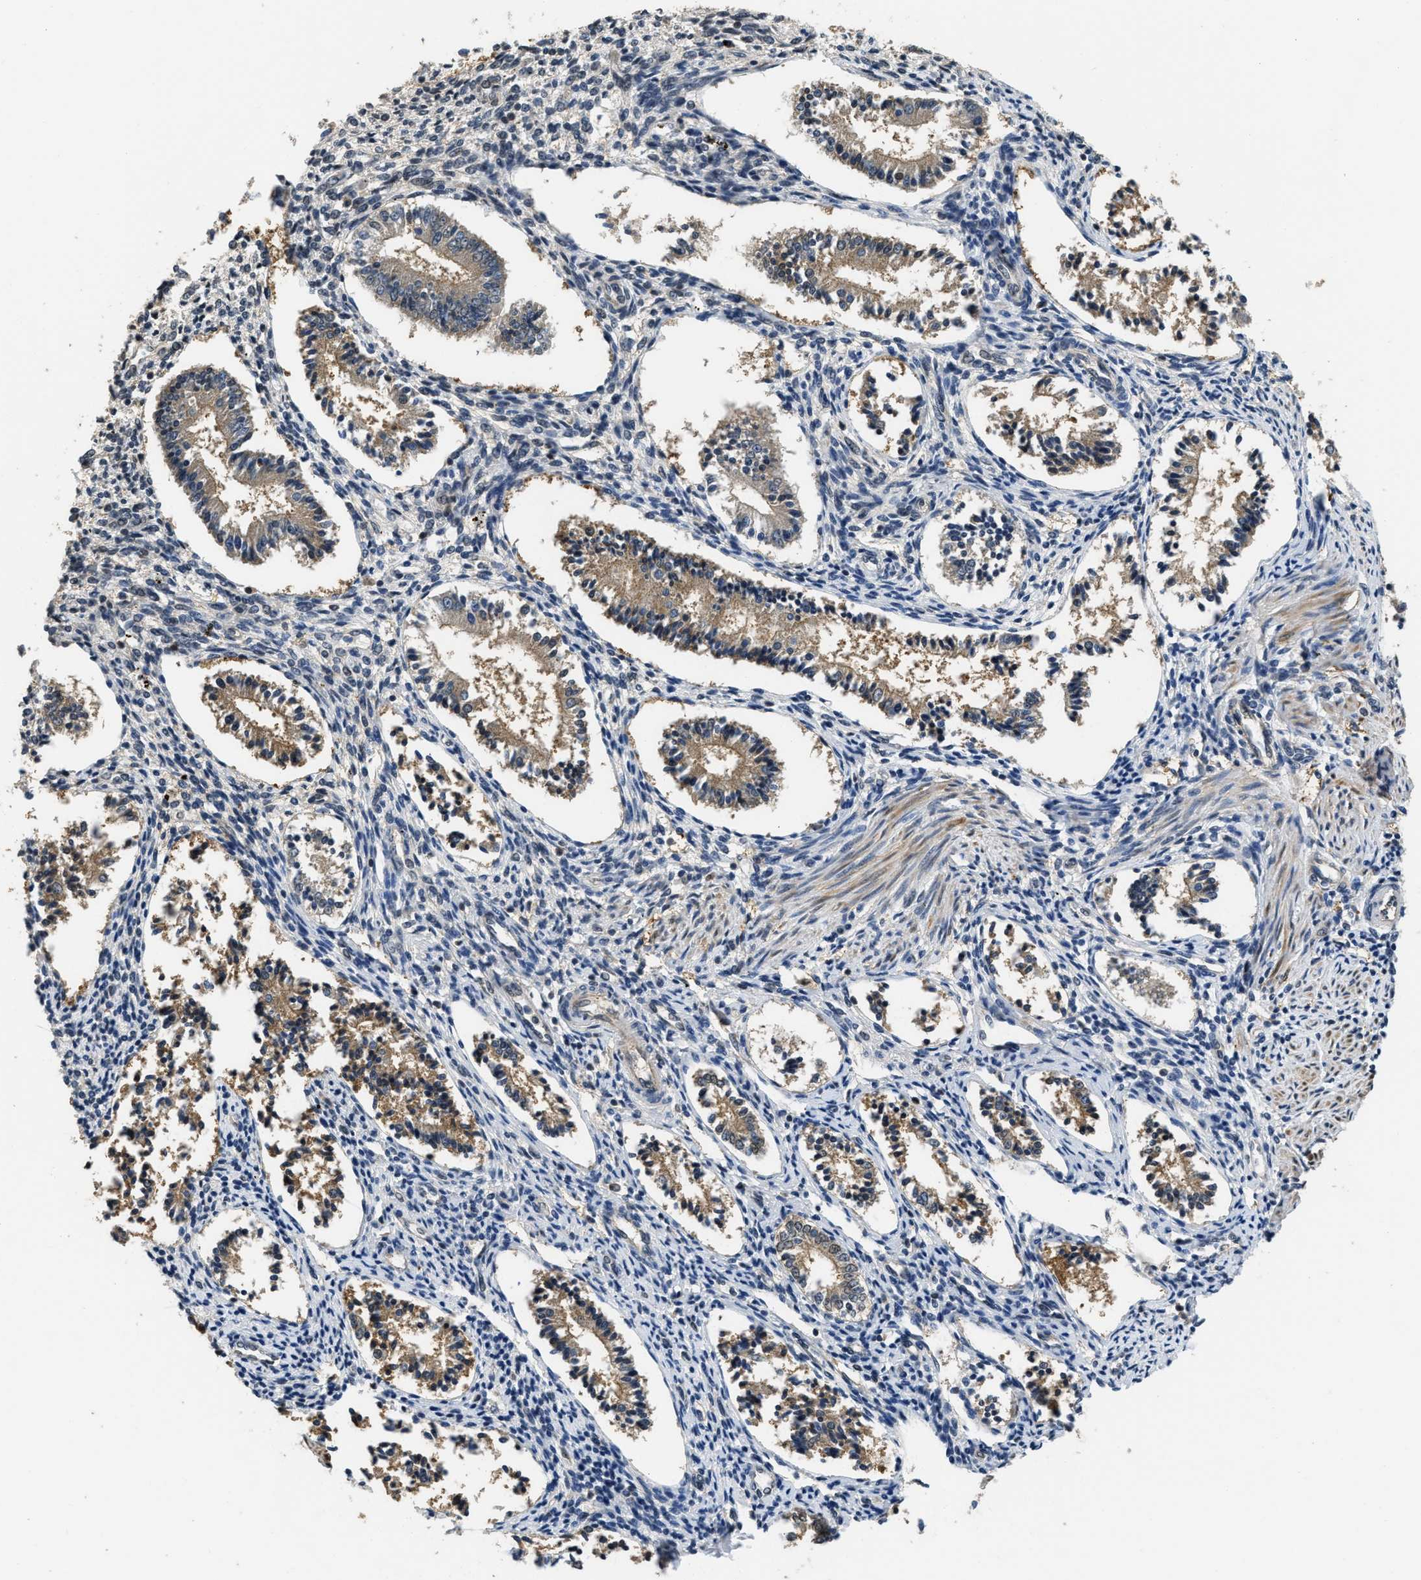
{"staining": {"intensity": "negative", "quantity": "none", "location": "none"}, "tissue": "endometrium", "cell_type": "Cells in endometrial stroma", "image_type": "normal", "snomed": [{"axis": "morphology", "description": "Normal tissue, NOS"}, {"axis": "topography", "description": "Endometrium"}], "caption": "A micrograph of endometrium stained for a protein reveals no brown staining in cells in endometrial stroma.", "gene": "TES", "patient": {"sex": "female", "age": 42}}